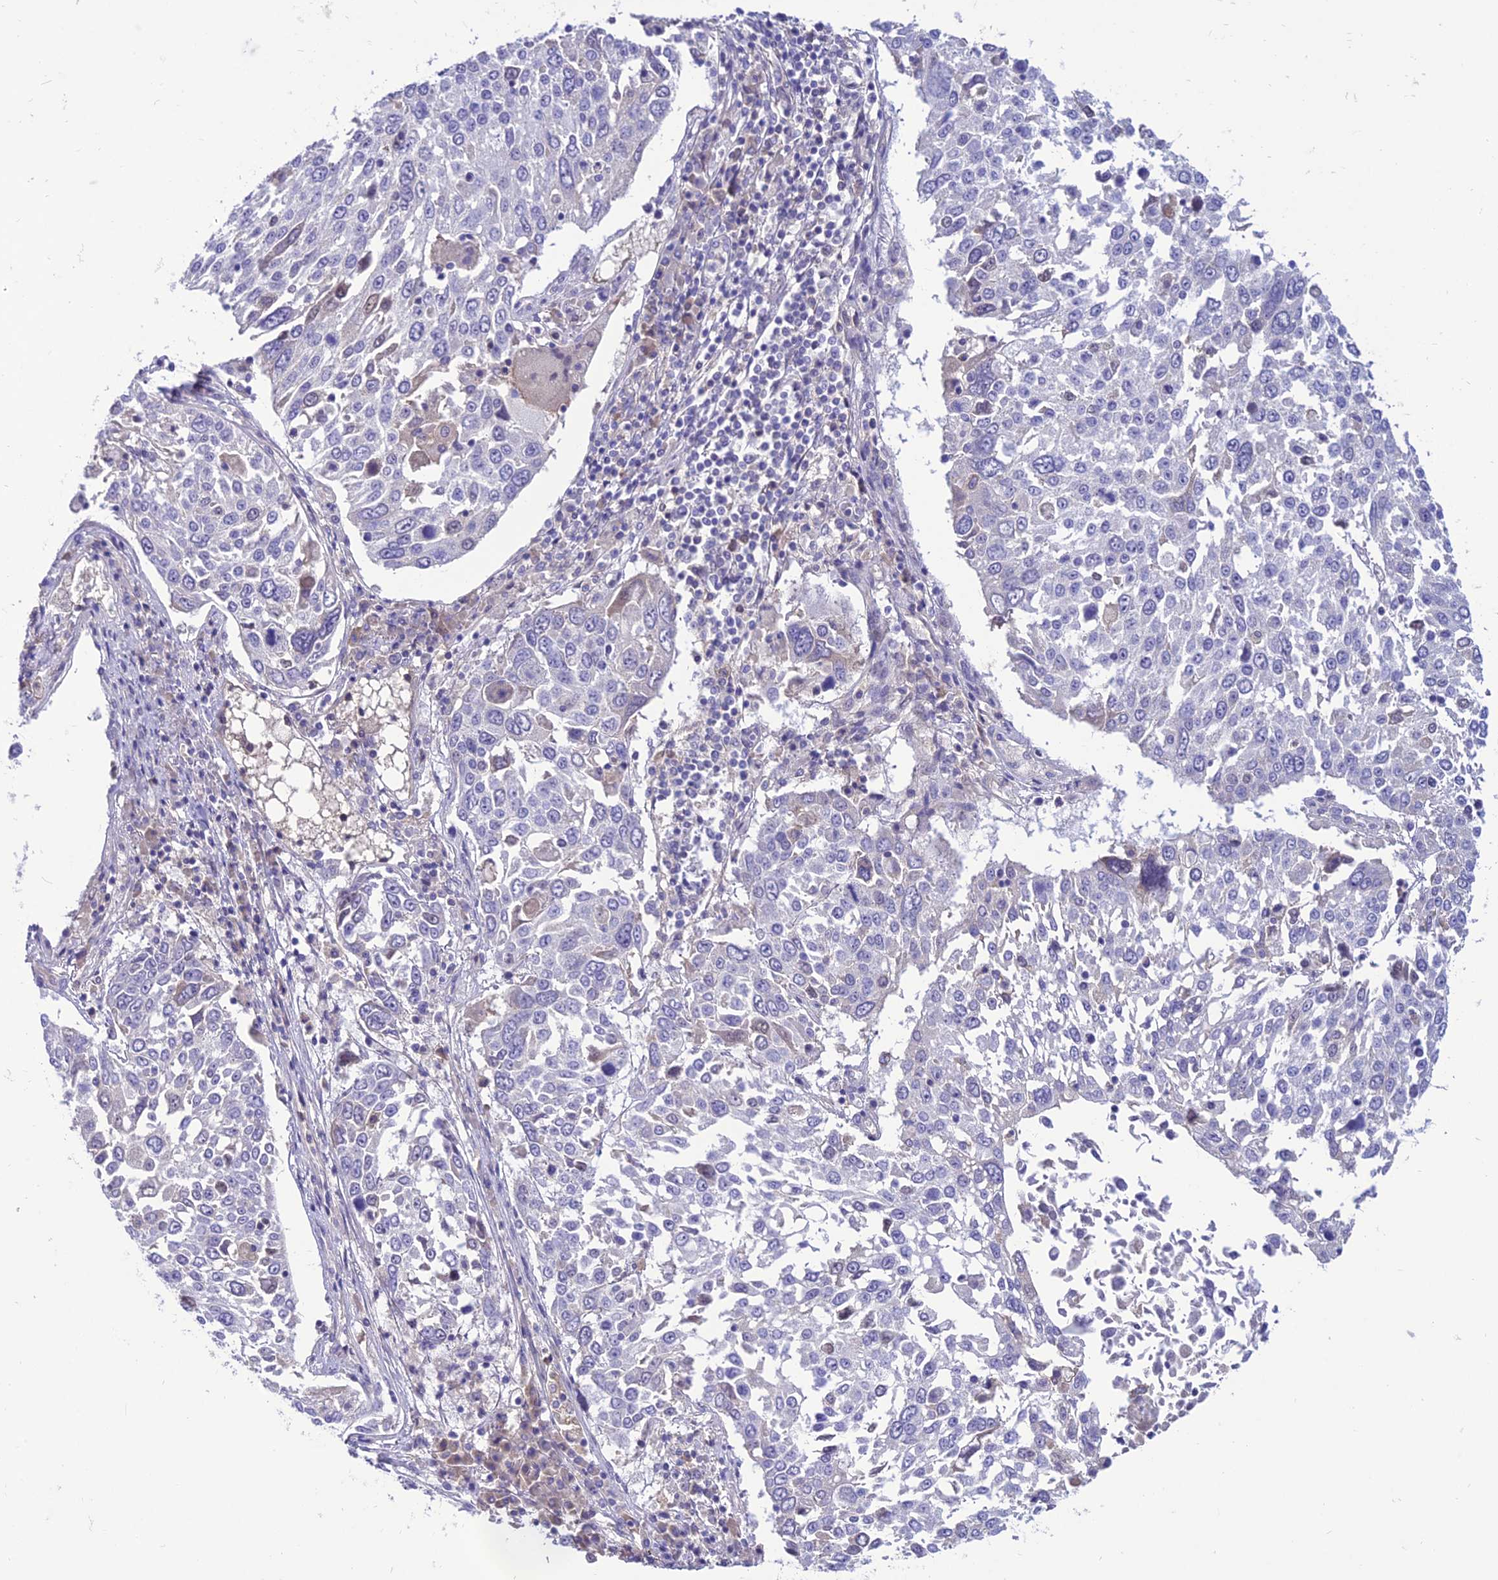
{"staining": {"intensity": "negative", "quantity": "none", "location": "none"}, "tissue": "lung cancer", "cell_type": "Tumor cells", "image_type": "cancer", "snomed": [{"axis": "morphology", "description": "Squamous cell carcinoma, NOS"}, {"axis": "topography", "description": "Lung"}], "caption": "Tumor cells show no significant protein positivity in squamous cell carcinoma (lung).", "gene": "TEKT3", "patient": {"sex": "male", "age": 65}}